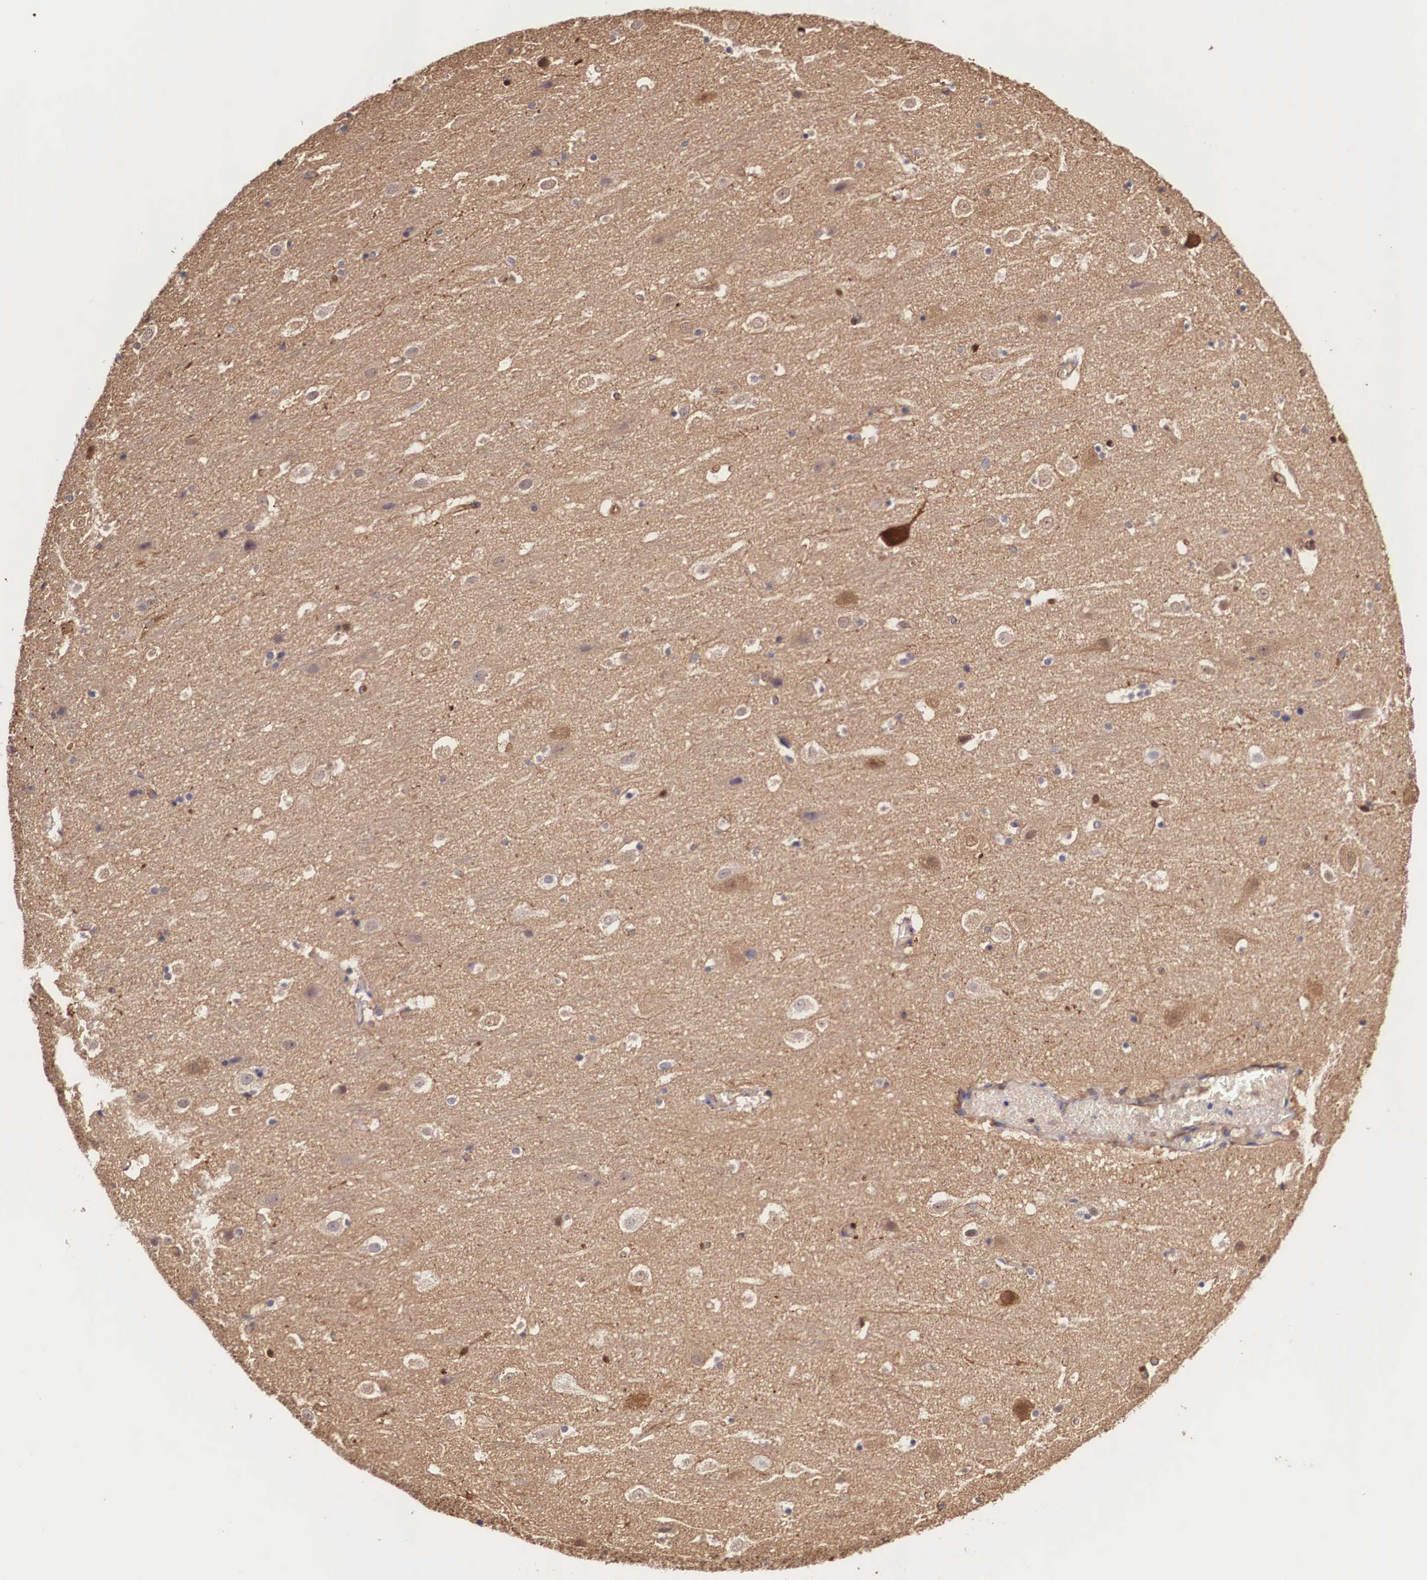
{"staining": {"intensity": "moderate", "quantity": ">75%", "location": "cytoplasmic/membranous"}, "tissue": "cerebral cortex", "cell_type": "Endothelial cells", "image_type": "normal", "snomed": [{"axis": "morphology", "description": "Normal tissue, NOS"}, {"axis": "topography", "description": "Cerebral cortex"}], "caption": "A brown stain shows moderate cytoplasmic/membranous positivity of a protein in endothelial cells of unremarkable cerebral cortex.", "gene": "LGALS1", "patient": {"sex": "male", "age": 45}}